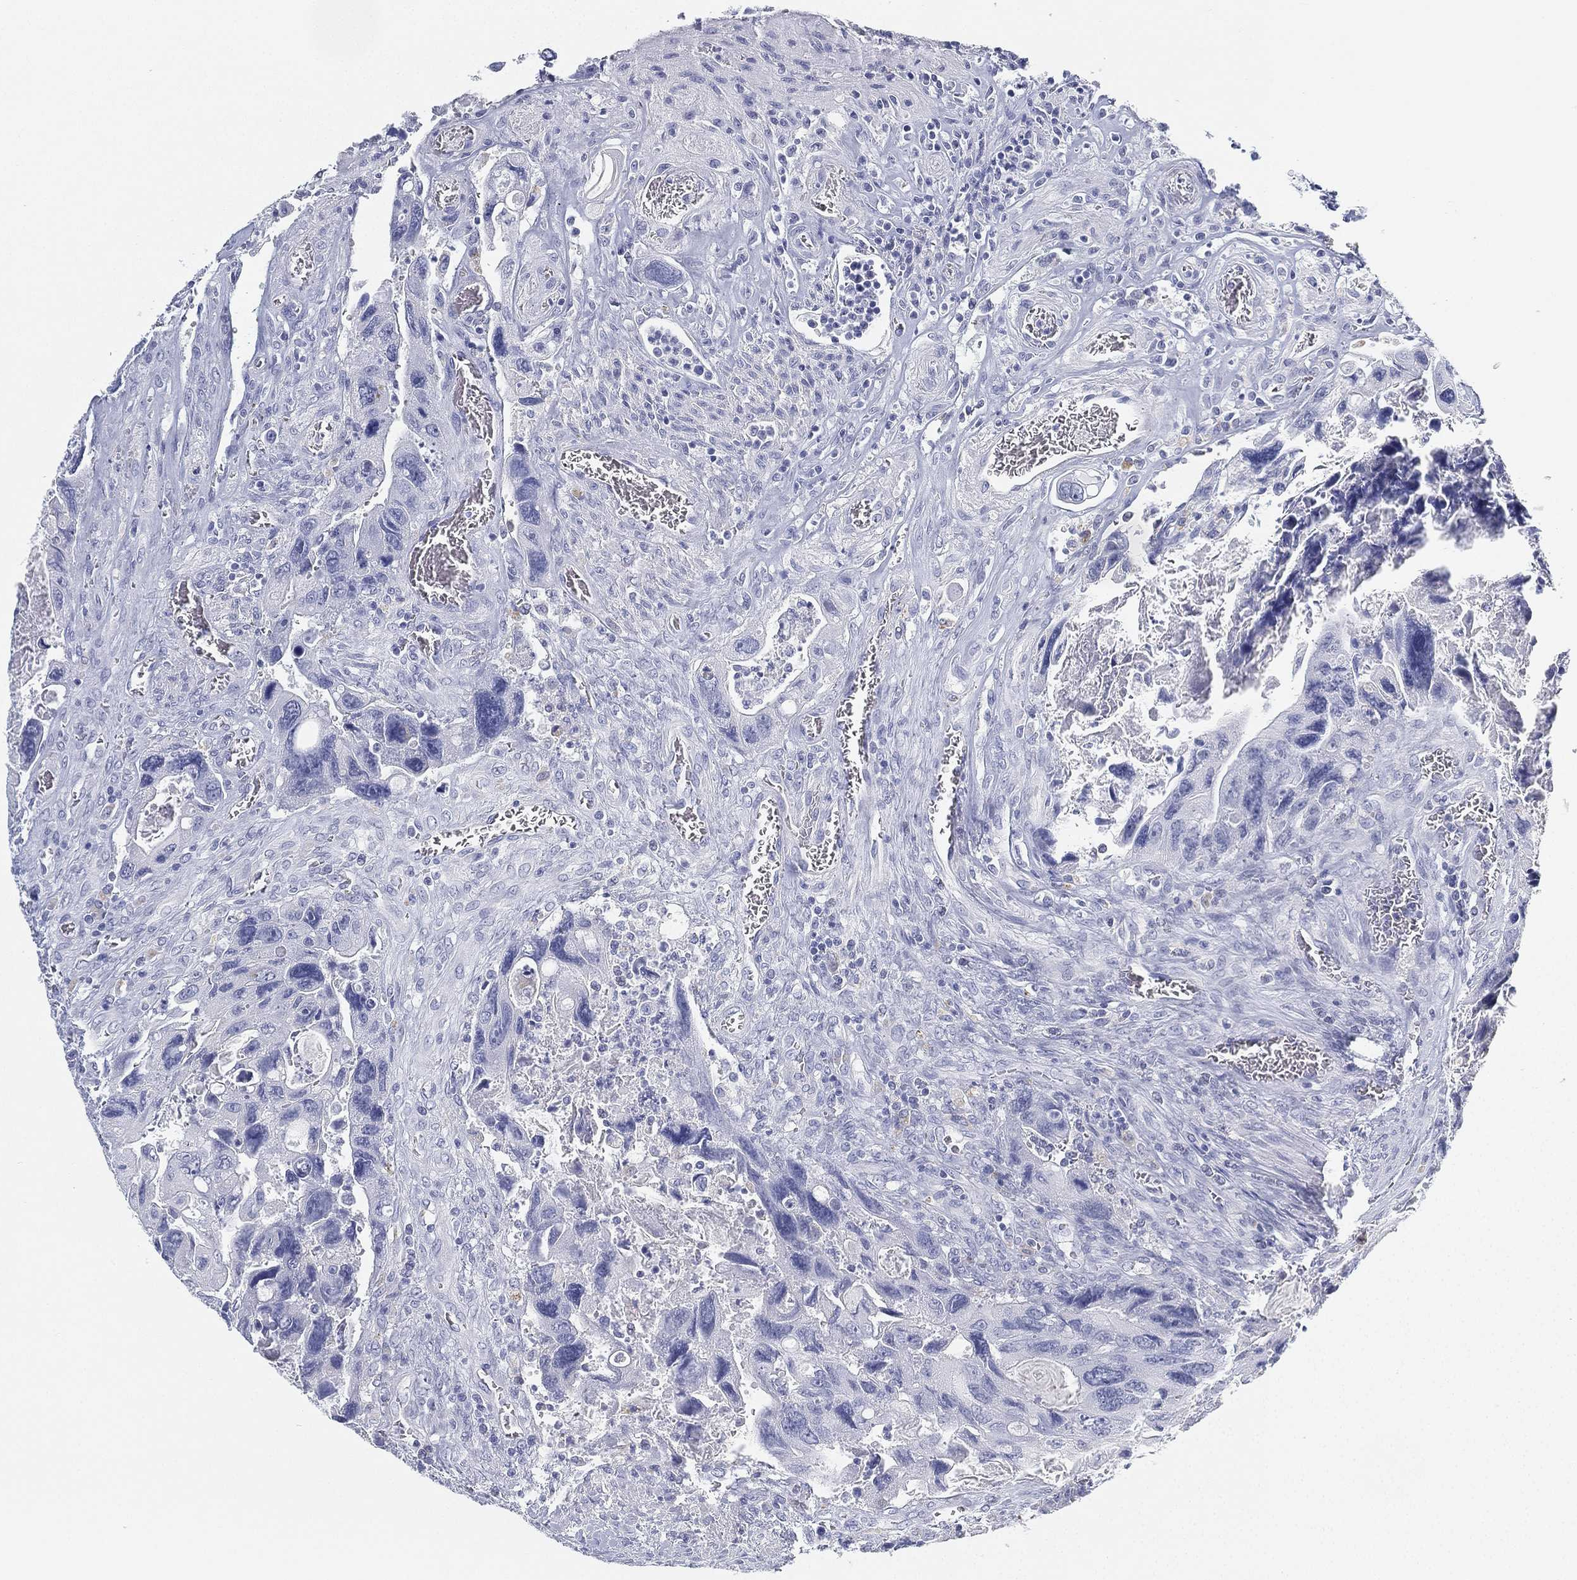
{"staining": {"intensity": "negative", "quantity": "none", "location": "none"}, "tissue": "colorectal cancer", "cell_type": "Tumor cells", "image_type": "cancer", "snomed": [{"axis": "morphology", "description": "Adenocarcinoma, NOS"}, {"axis": "topography", "description": "Rectum"}], "caption": "Immunohistochemistry image of neoplastic tissue: human colorectal cancer (adenocarcinoma) stained with DAB (3,3'-diaminobenzidine) shows no significant protein staining in tumor cells.", "gene": "GPR61", "patient": {"sex": "male", "age": 62}}